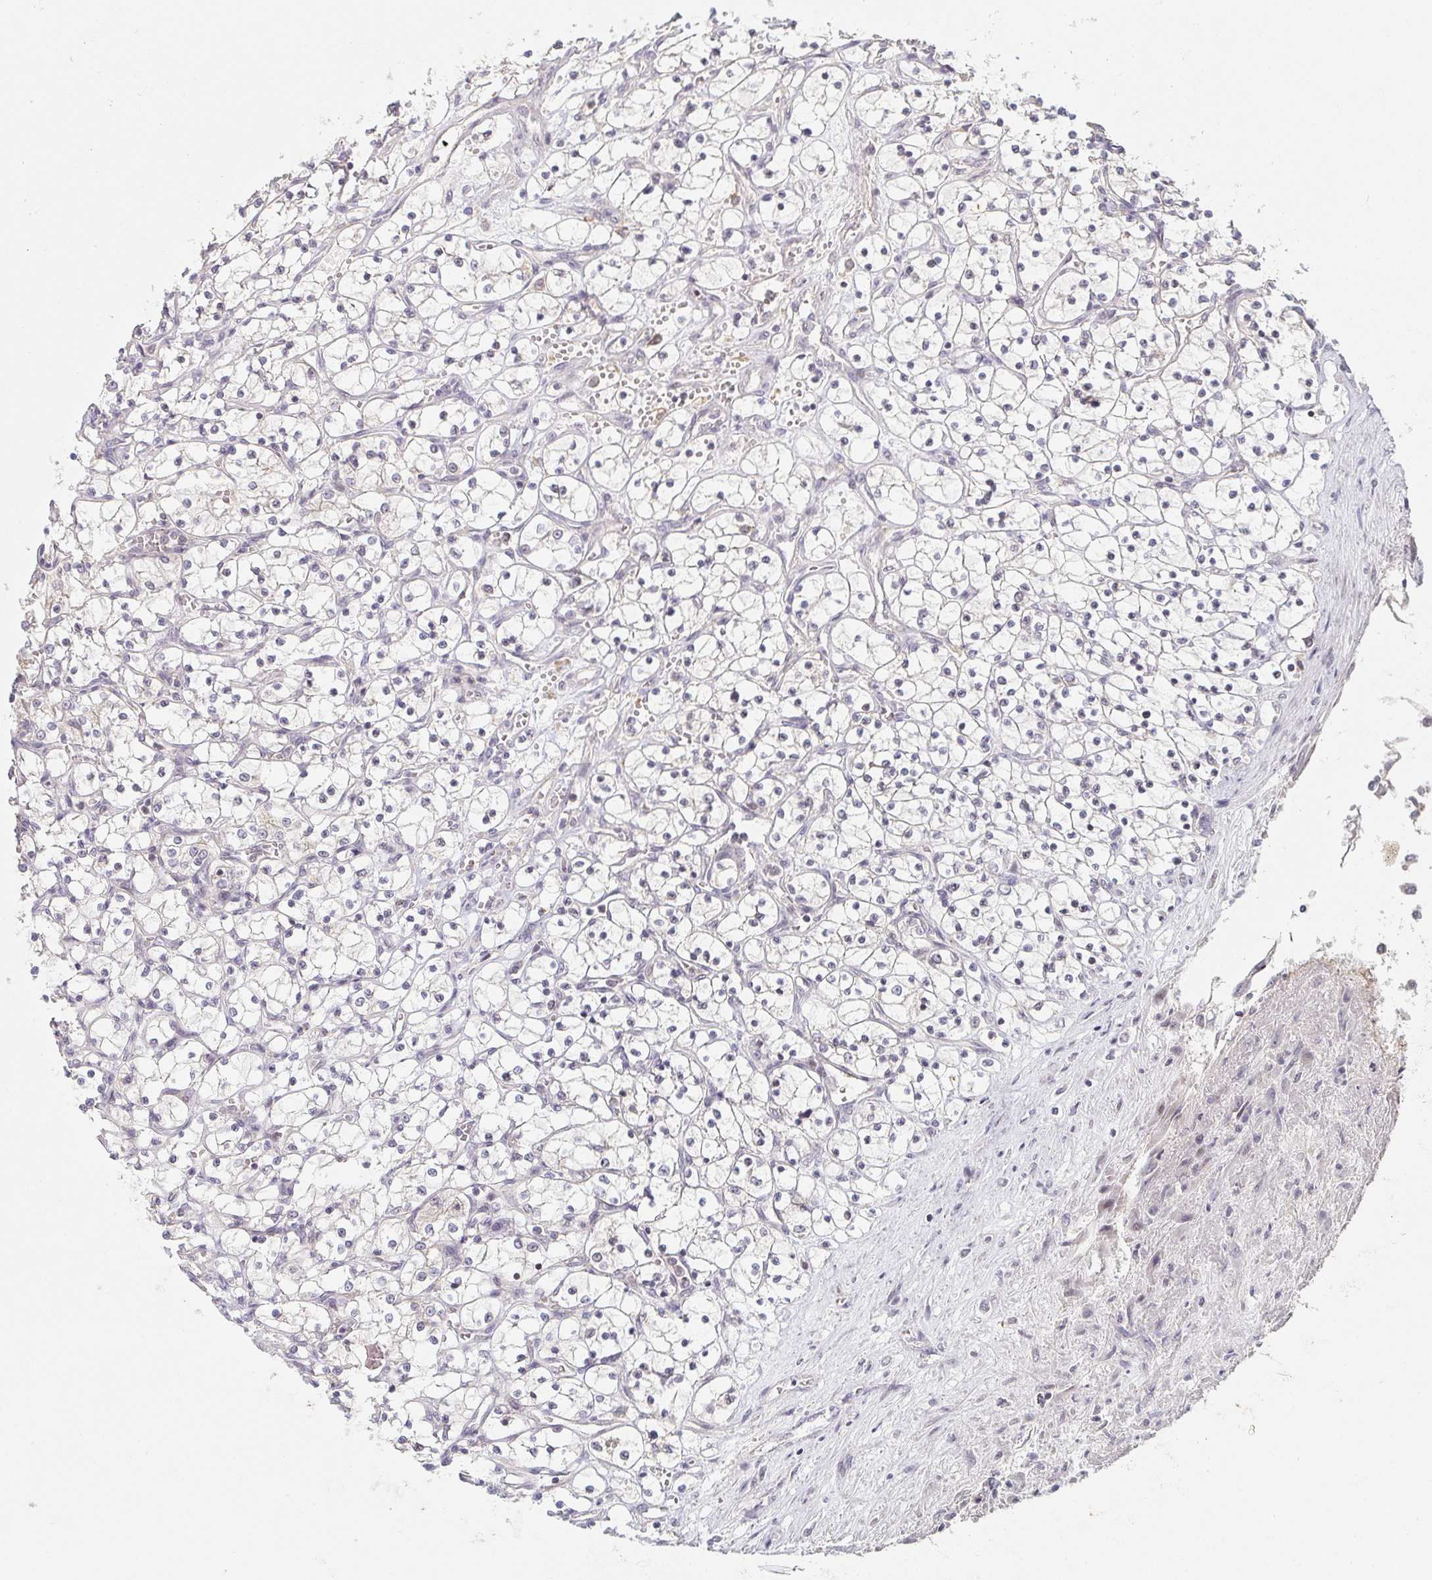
{"staining": {"intensity": "negative", "quantity": "none", "location": "none"}, "tissue": "renal cancer", "cell_type": "Tumor cells", "image_type": "cancer", "snomed": [{"axis": "morphology", "description": "Adenocarcinoma, NOS"}, {"axis": "topography", "description": "Kidney"}], "caption": "This micrograph is of renal cancer stained with immunohistochemistry to label a protein in brown with the nuclei are counter-stained blue. There is no staining in tumor cells.", "gene": "DCST1", "patient": {"sex": "female", "age": 69}}